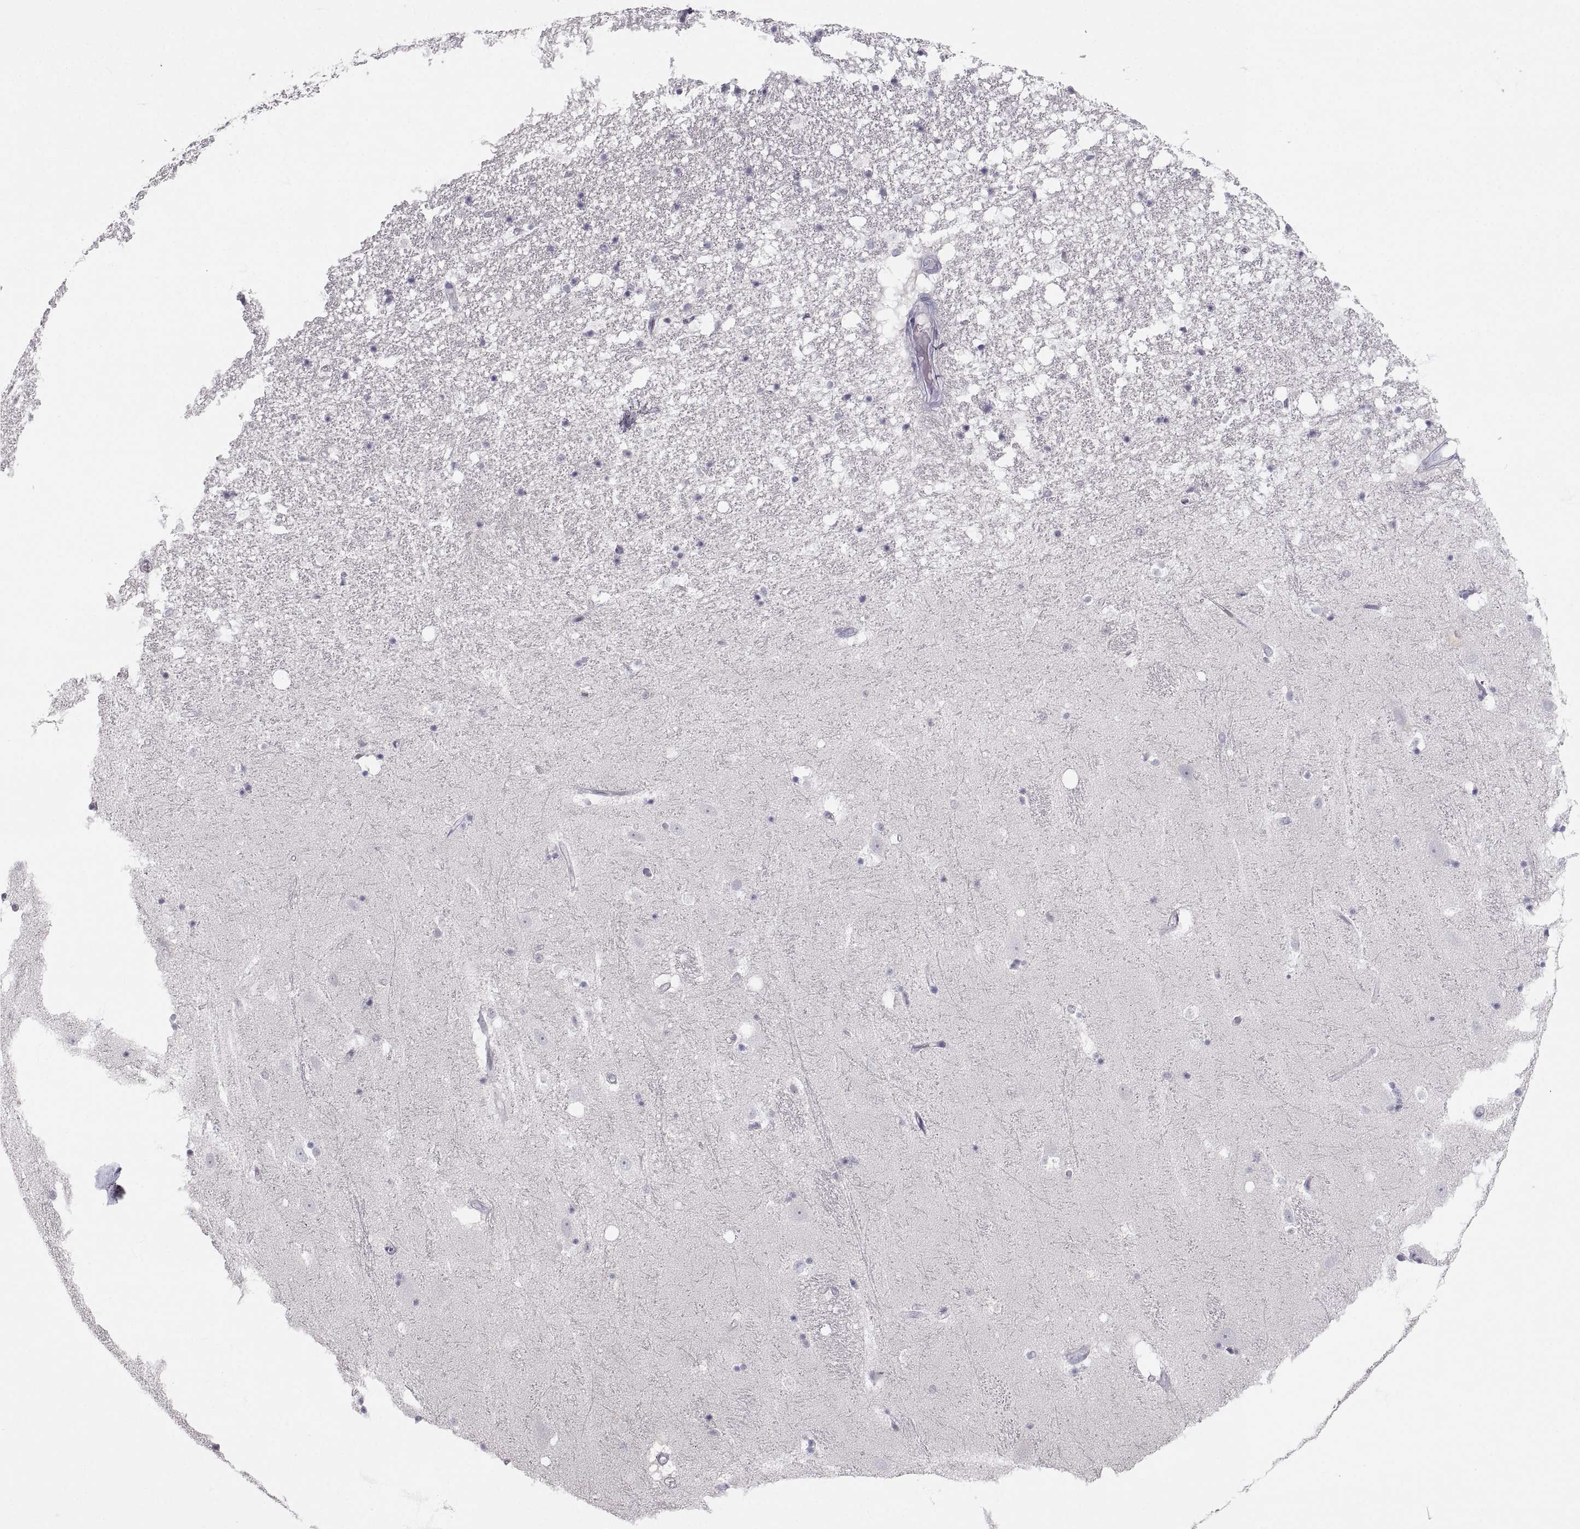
{"staining": {"intensity": "negative", "quantity": "none", "location": "none"}, "tissue": "hippocampus", "cell_type": "Glial cells", "image_type": "normal", "snomed": [{"axis": "morphology", "description": "Normal tissue, NOS"}, {"axis": "topography", "description": "Hippocampus"}], "caption": "Immunohistochemistry (IHC) of unremarkable human hippocampus demonstrates no positivity in glial cells. (DAB (3,3'-diaminobenzidine) immunohistochemistry (IHC) visualized using brightfield microscopy, high magnification).", "gene": "ZNF185", "patient": {"sex": "male", "age": 49}}